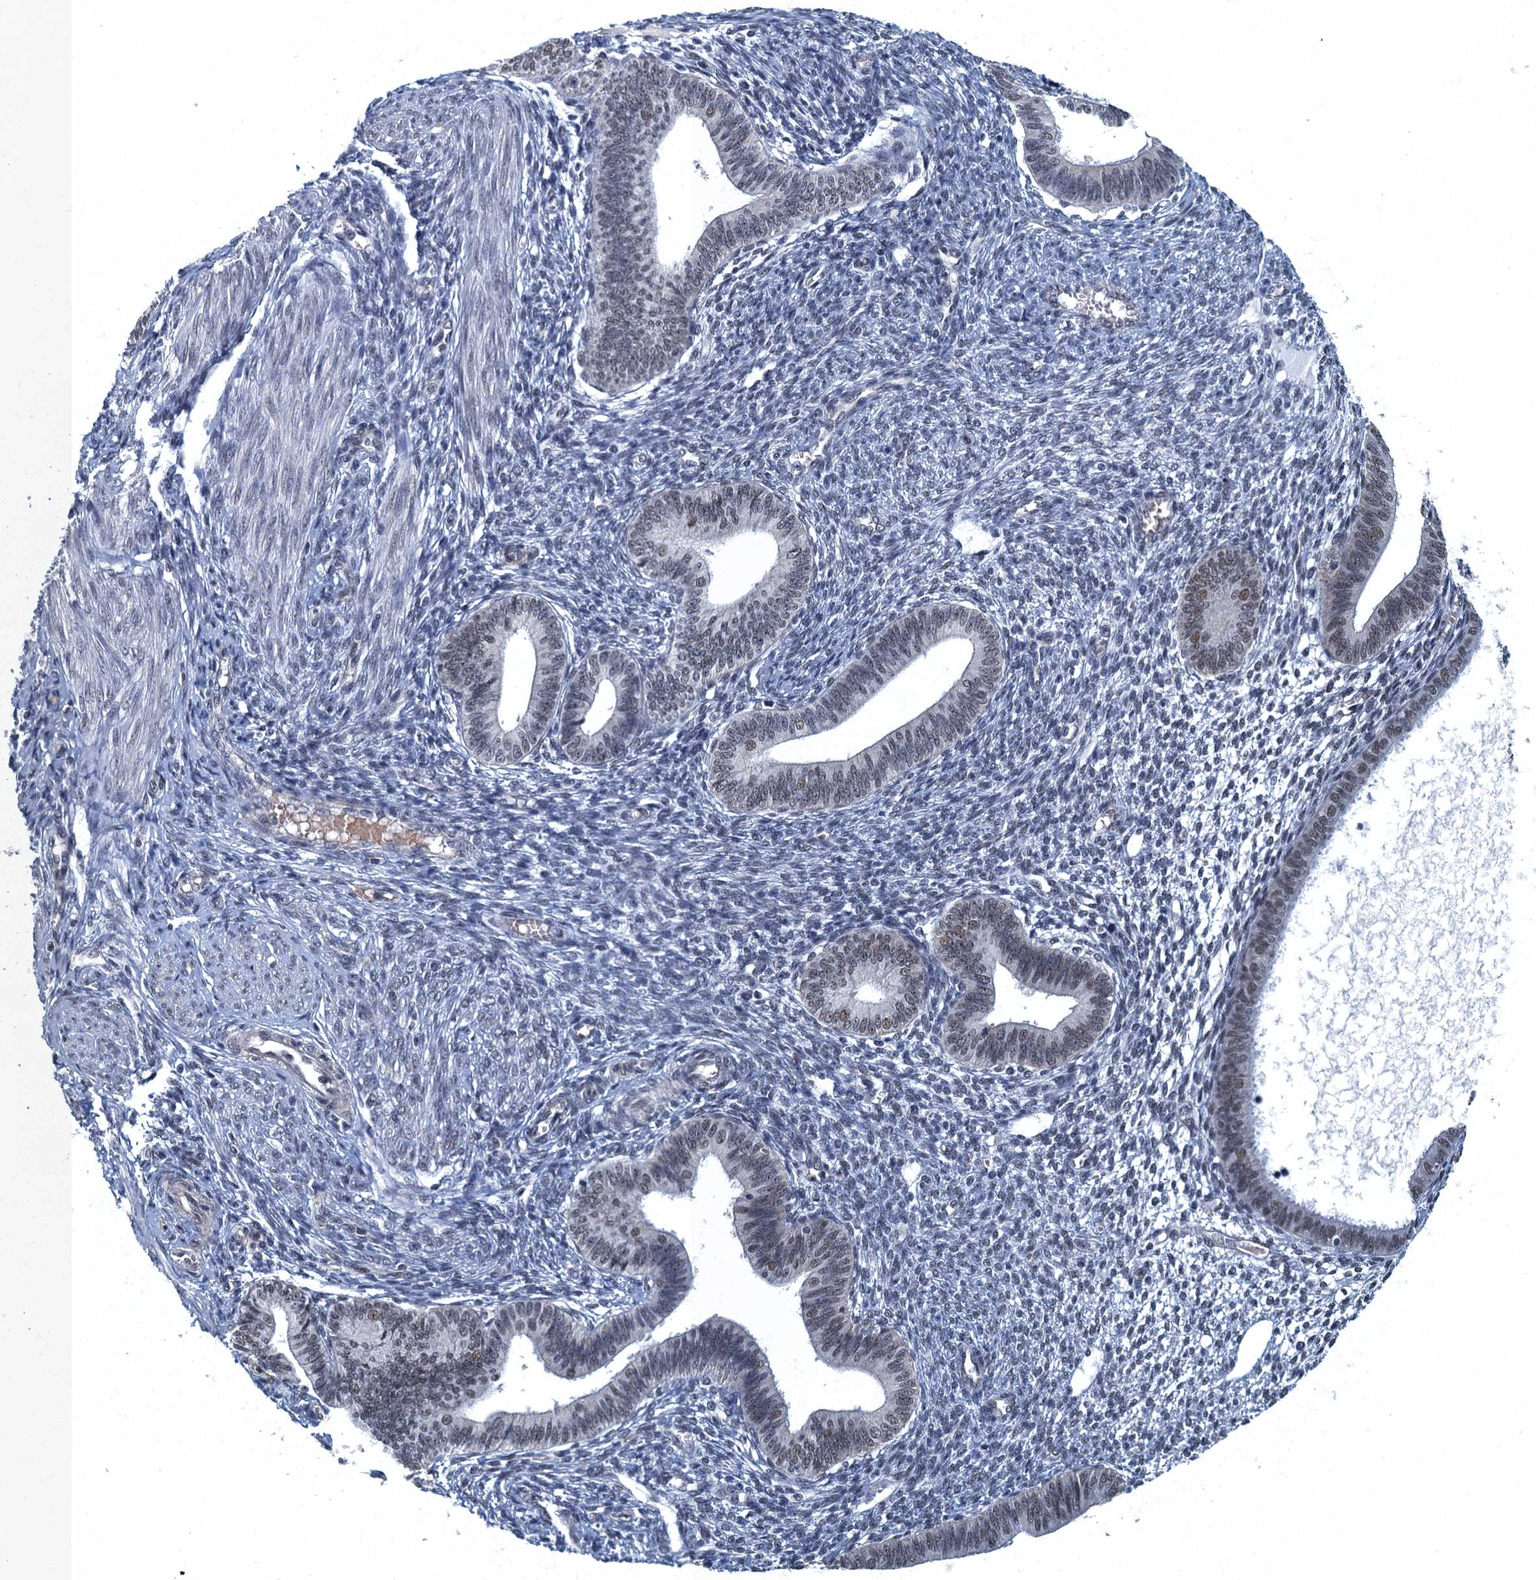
{"staining": {"intensity": "negative", "quantity": "none", "location": "none"}, "tissue": "endometrium", "cell_type": "Cells in endometrial stroma", "image_type": "normal", "snomed": [{"axis": "morphology", "description": "Normal tissue, NOS"}, {"axis": "topography", "description": "Endometrium"}], "caption": "Endometrium stained for a protein using immunohistochemistry shows no expression cells in endometrial stroma.", "gene": "GADL1", "patient": {"sex": "female", "age": 46}}